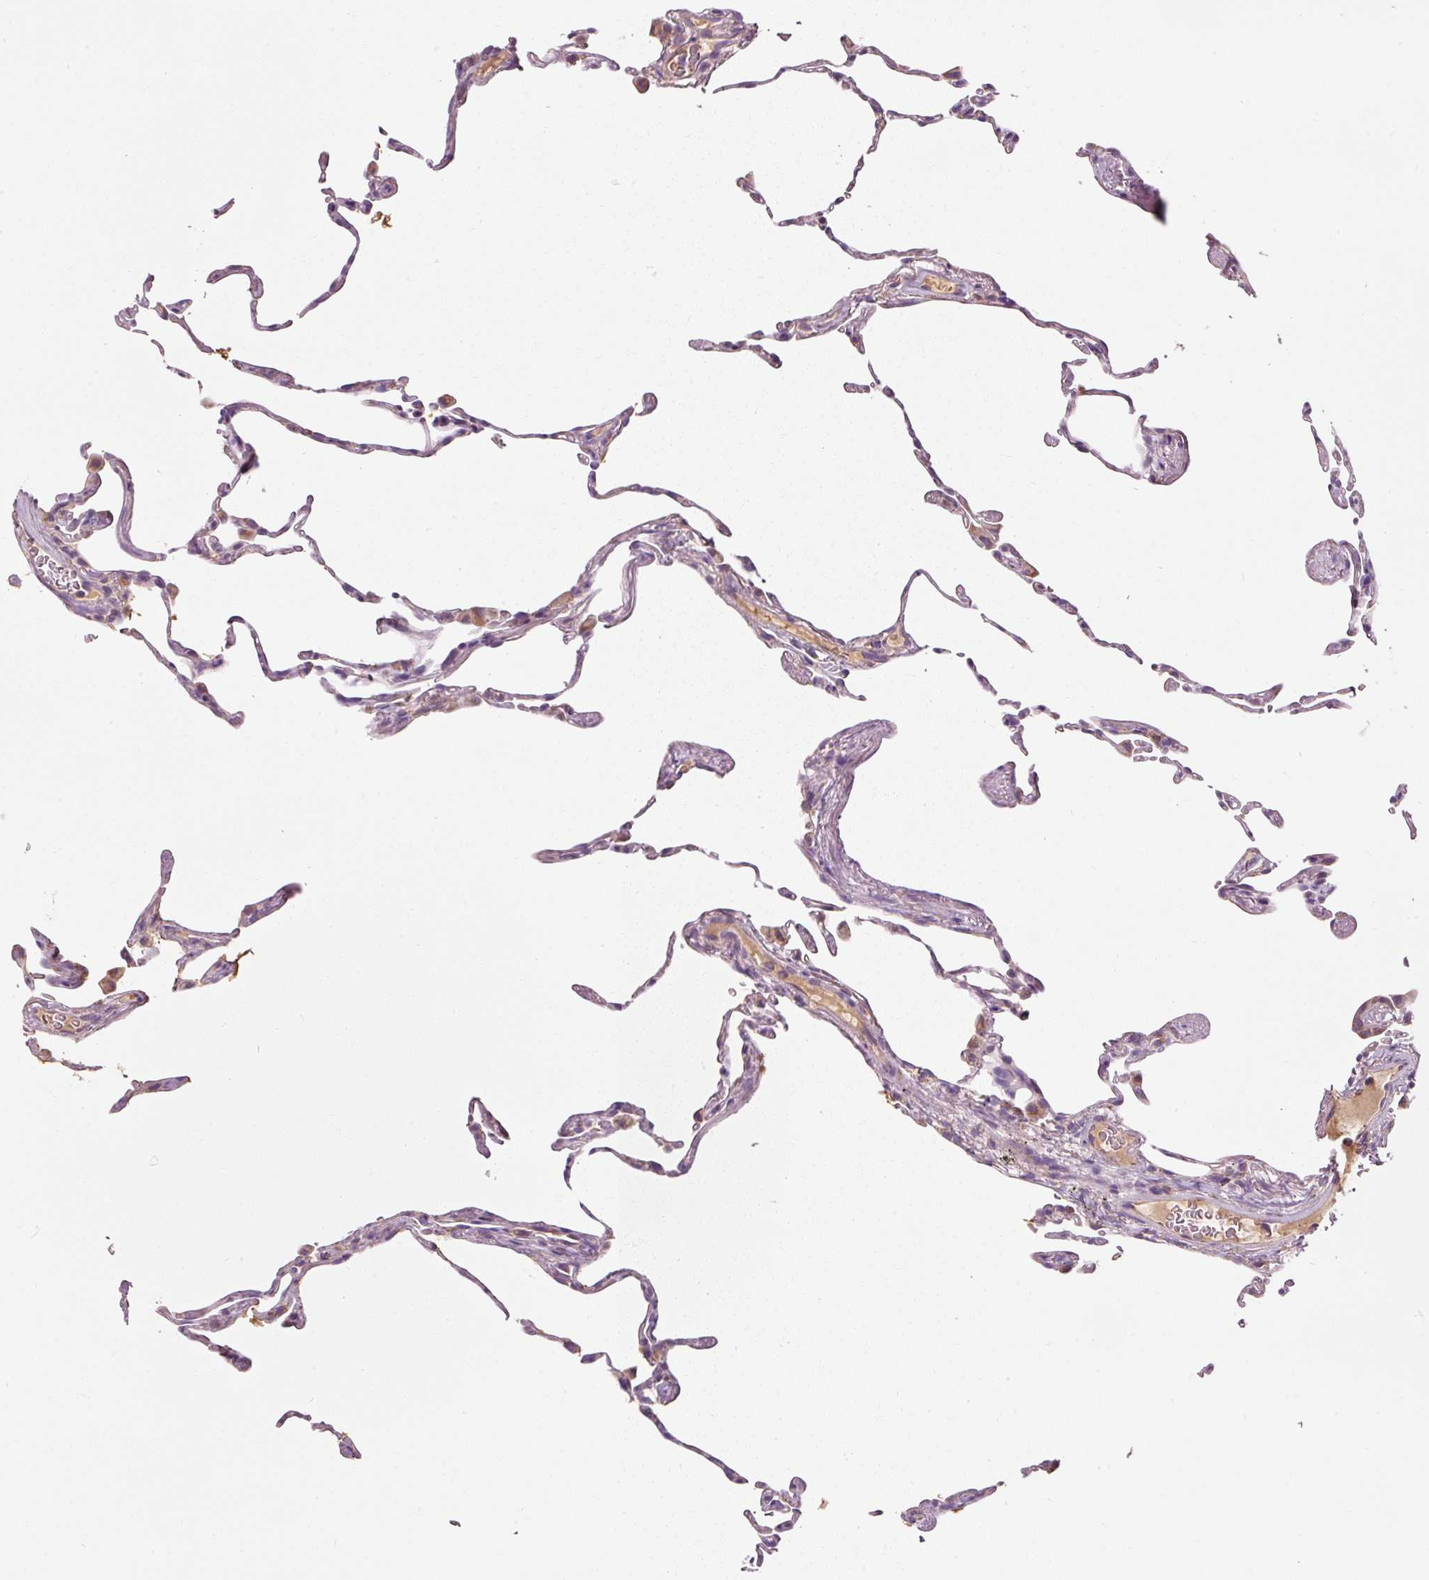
{"staining": {"intensity": "weak", "quantity": "<25%", "location": "cytoplasmic/membranous"}, "tissue": "lung", "cell_type": "Alveolar cells", "image_type": "normal", "snomed": [{"axis": "morphology", "description": "Normal tissue, NOS"}, {"axis": "topography", "description": "Lung"}], "caption": "Histopathology image shows no protein expression in alveolar cells of benign lung.", "gene": "NDUFB4", "patient": {"sex": "female", "age": 57}}